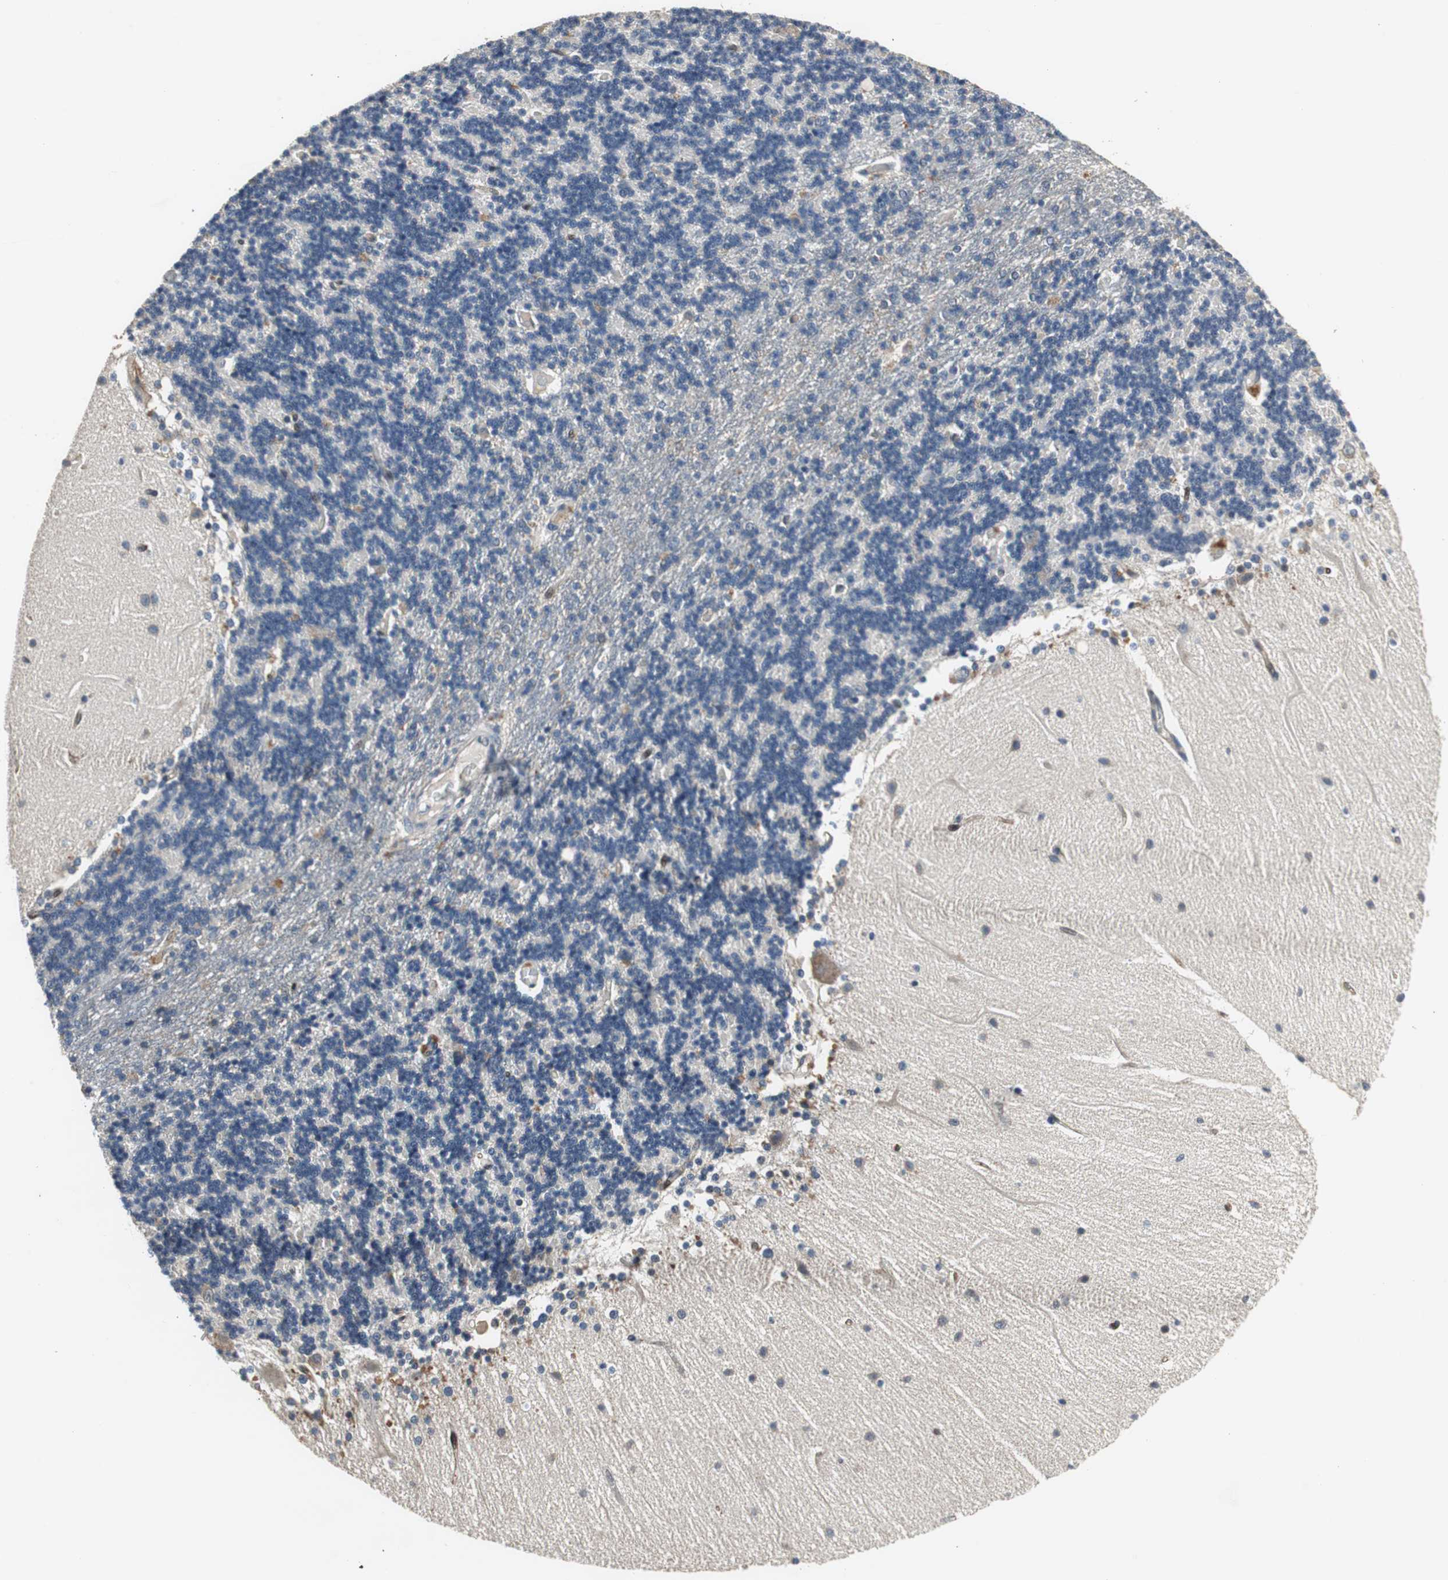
{"staining": {"intensity": "negative", "quantity": "none", "location": "none"}, "tissue": "cerebellum", "cell_type": "Cells in granular layer", "image_type": "normal", "snomed": [{"axis": "morphology", "description": "Normal tissue, NOS"}, {"axis": "topography", "description": "Cerebellum"}], "caption": "Protein analysis of unremarkable cerebellum shows no significant expression in cells in granular layer.", "gene": "PI4KB", "patient": {"sex": "female", "age": 54}}